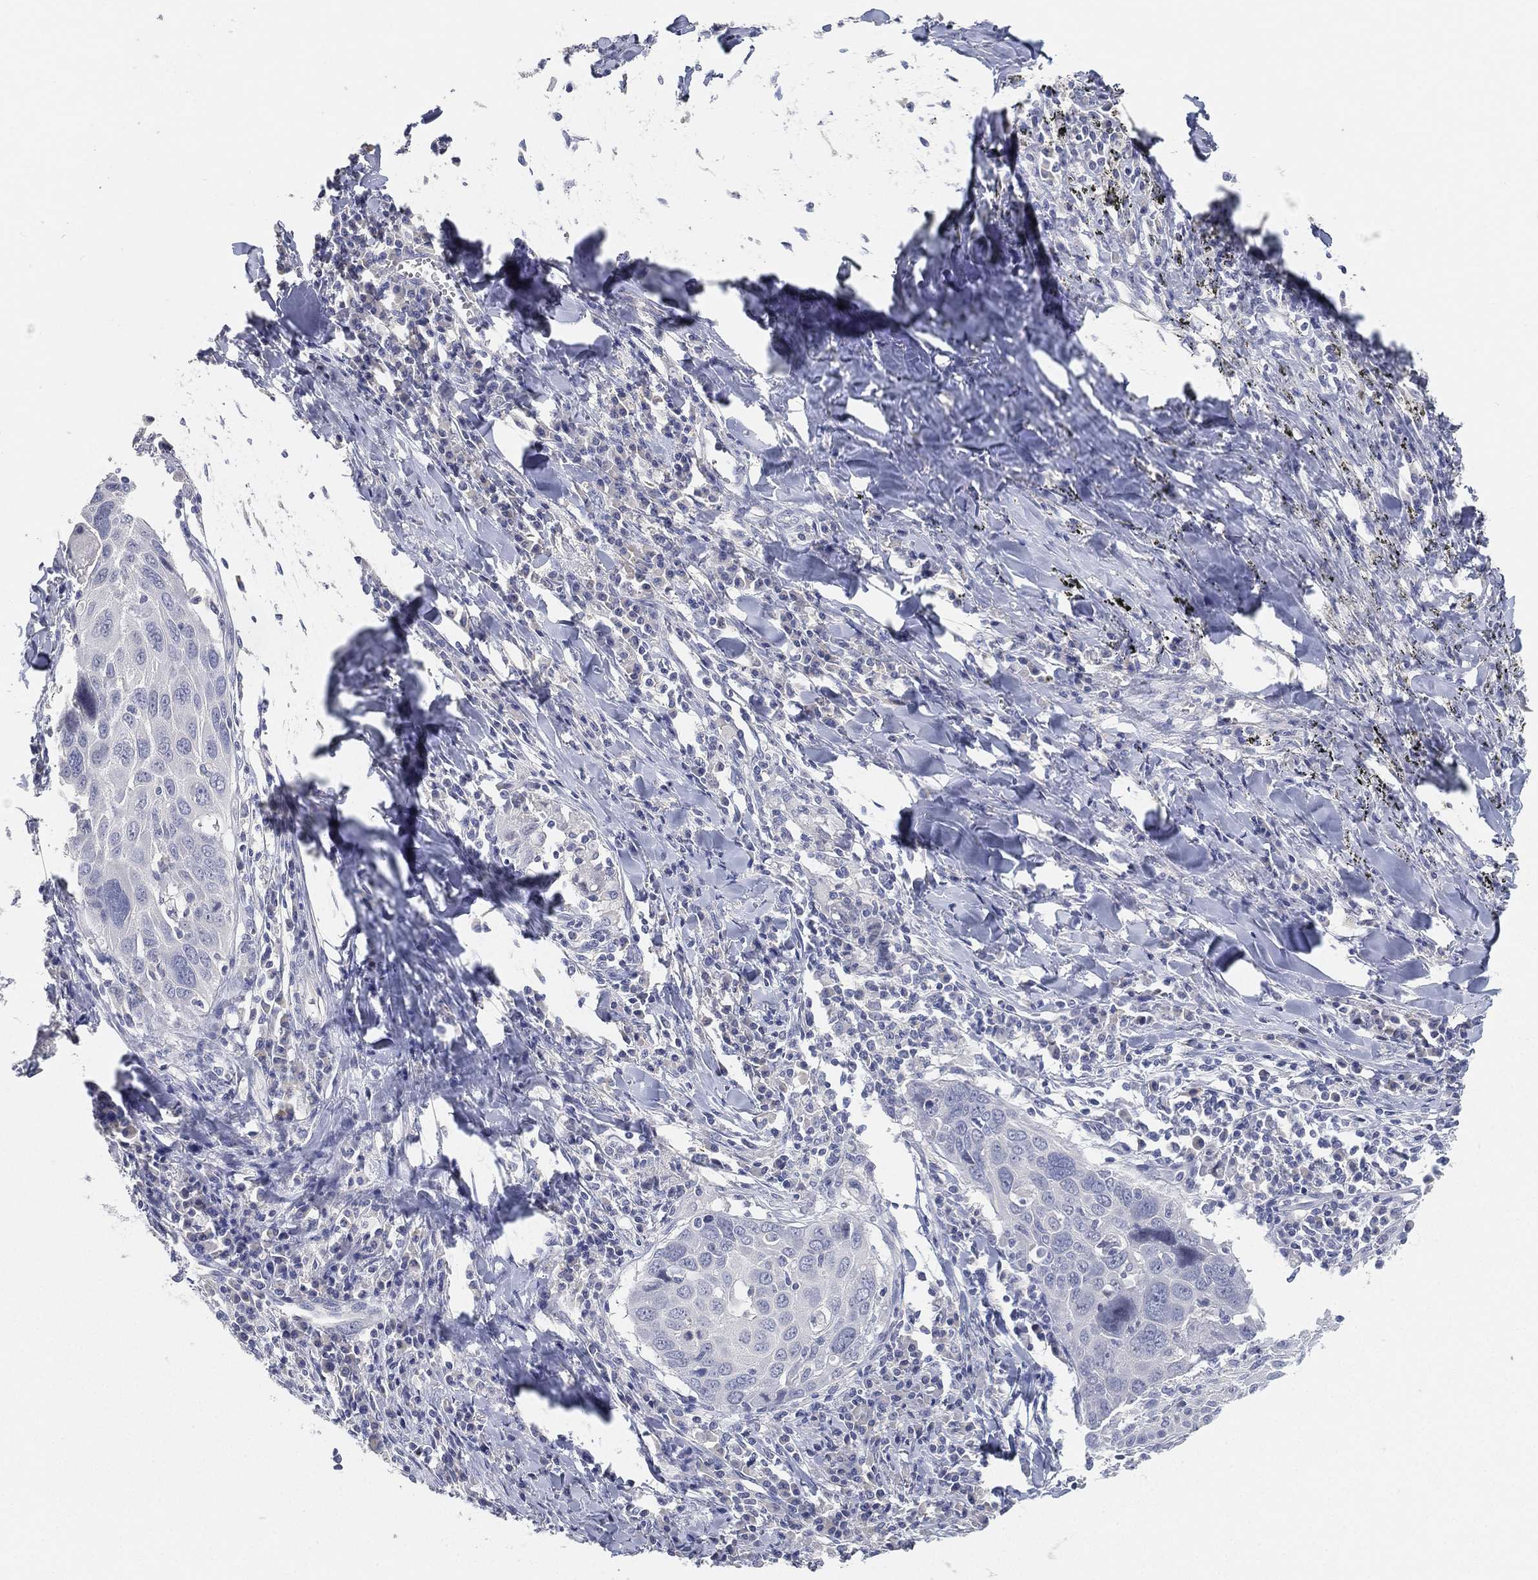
{"staining": {"intensity": "negative", "quantity": "none", "location": "none"}, "tissue": "lung cancer", "cell_type": "Tumor cells", "image_type": "cancer", "snomed": [{"axis": "morphology", "description": "Squamous cell carcinoma, NOS"}, {"axis": "topography", "description": "Lung"}], "caption": "Lung cancer (squamous cell carcinoma) was stained to show a protein in brown. There is no significant positivity in tumor cells. (DAB IHC visualized using brightfield microscopy, high magnification).", "gene": "FAM187B", "patient": {"sex": "male", "age": 57}}